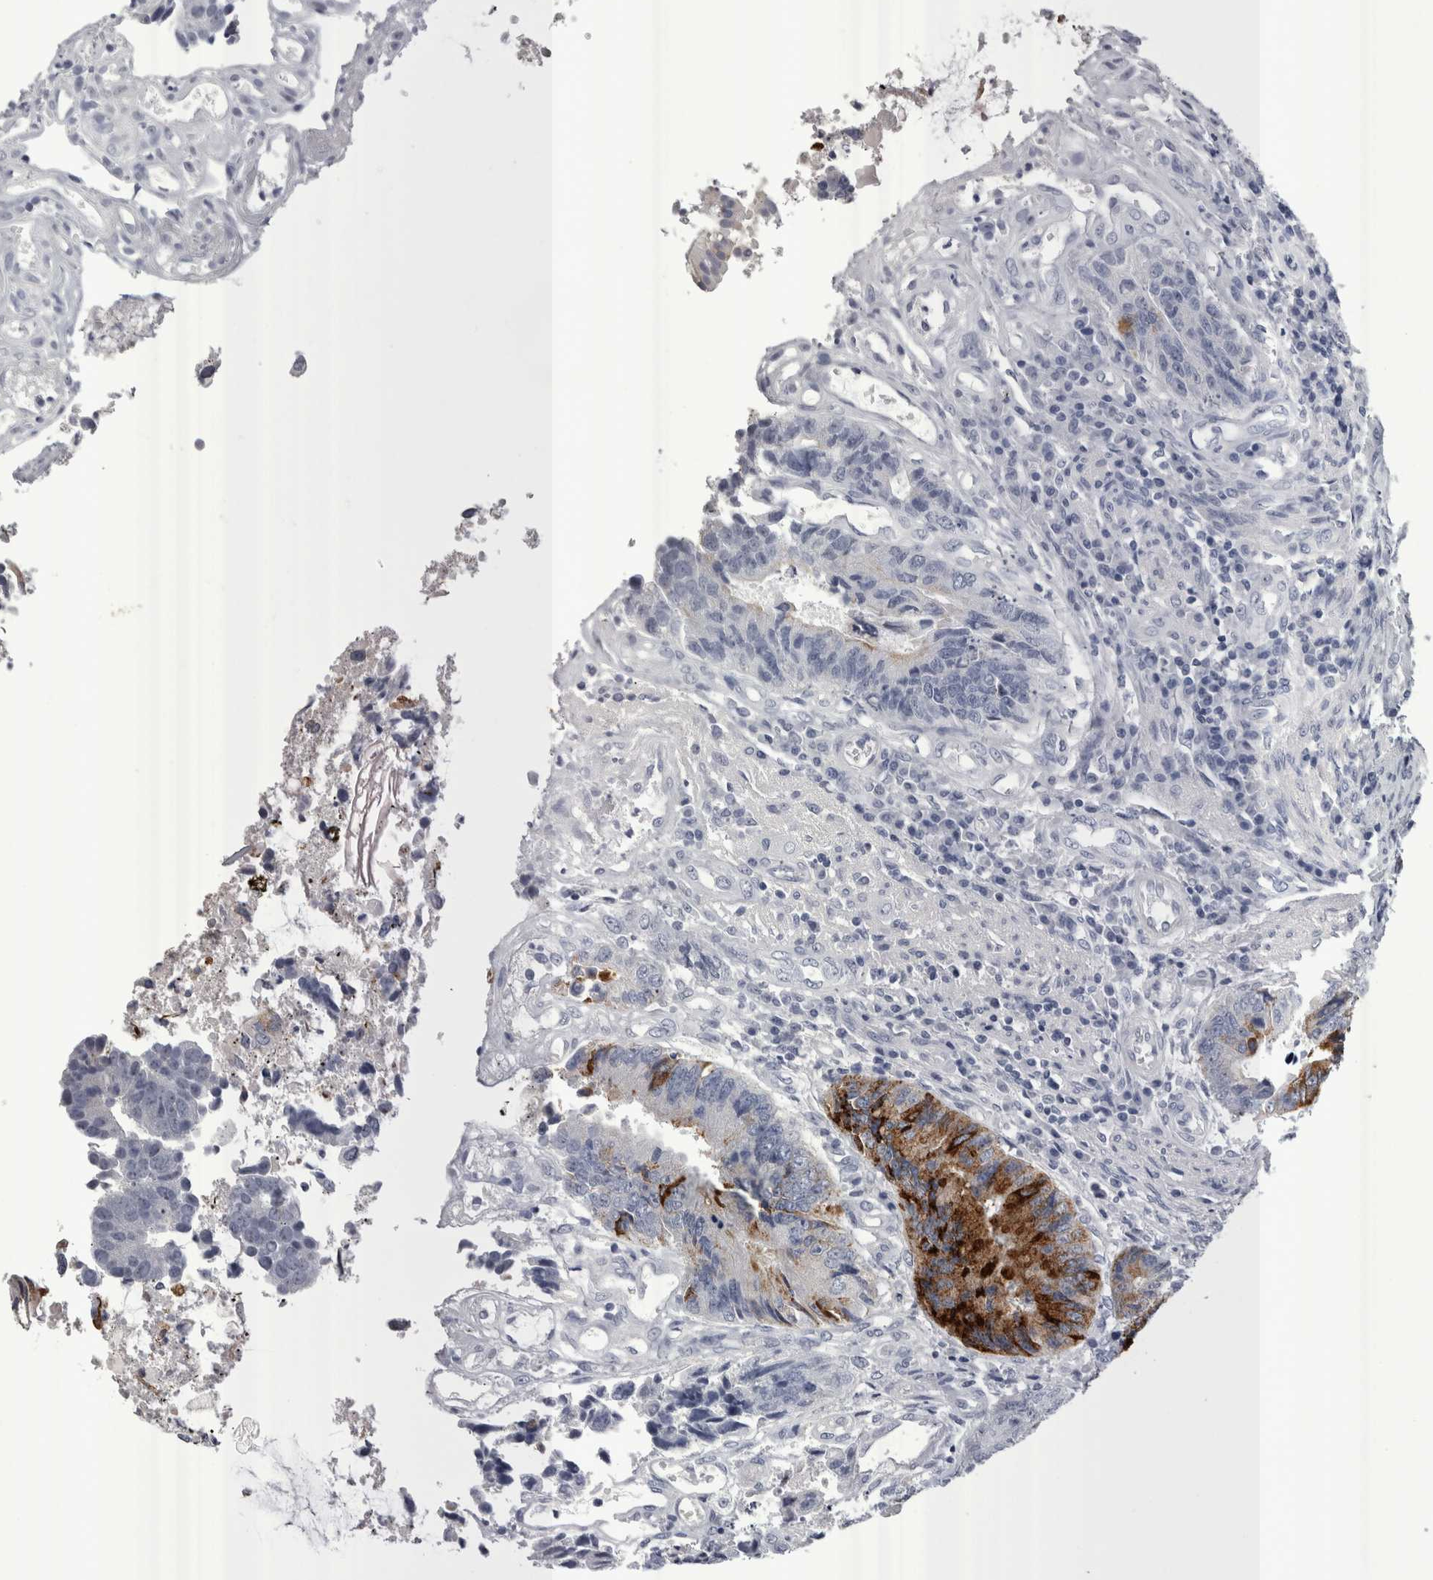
{"staining": {"intensity": "strong", "quantity": "<25%", "location": "cytoplasmic/membranous"}, "tissue": "colorectal cancer", "cell_type": "Tumor cells", "image_type": "cancer", "snomed": [{"axis": "morphology", "description": "Adenocarcinoma, NOS"}, {"axis": "topography", "description": "Rectum"}], "caption": "A medium amount of strong cytoplasmic/membranous expression is identified in about <25% of tumor cells in colorectal cancer (adenocarcinoma) tissue.", "gene": "PWP2", "patient": {"sex": "male", "age": 84}}